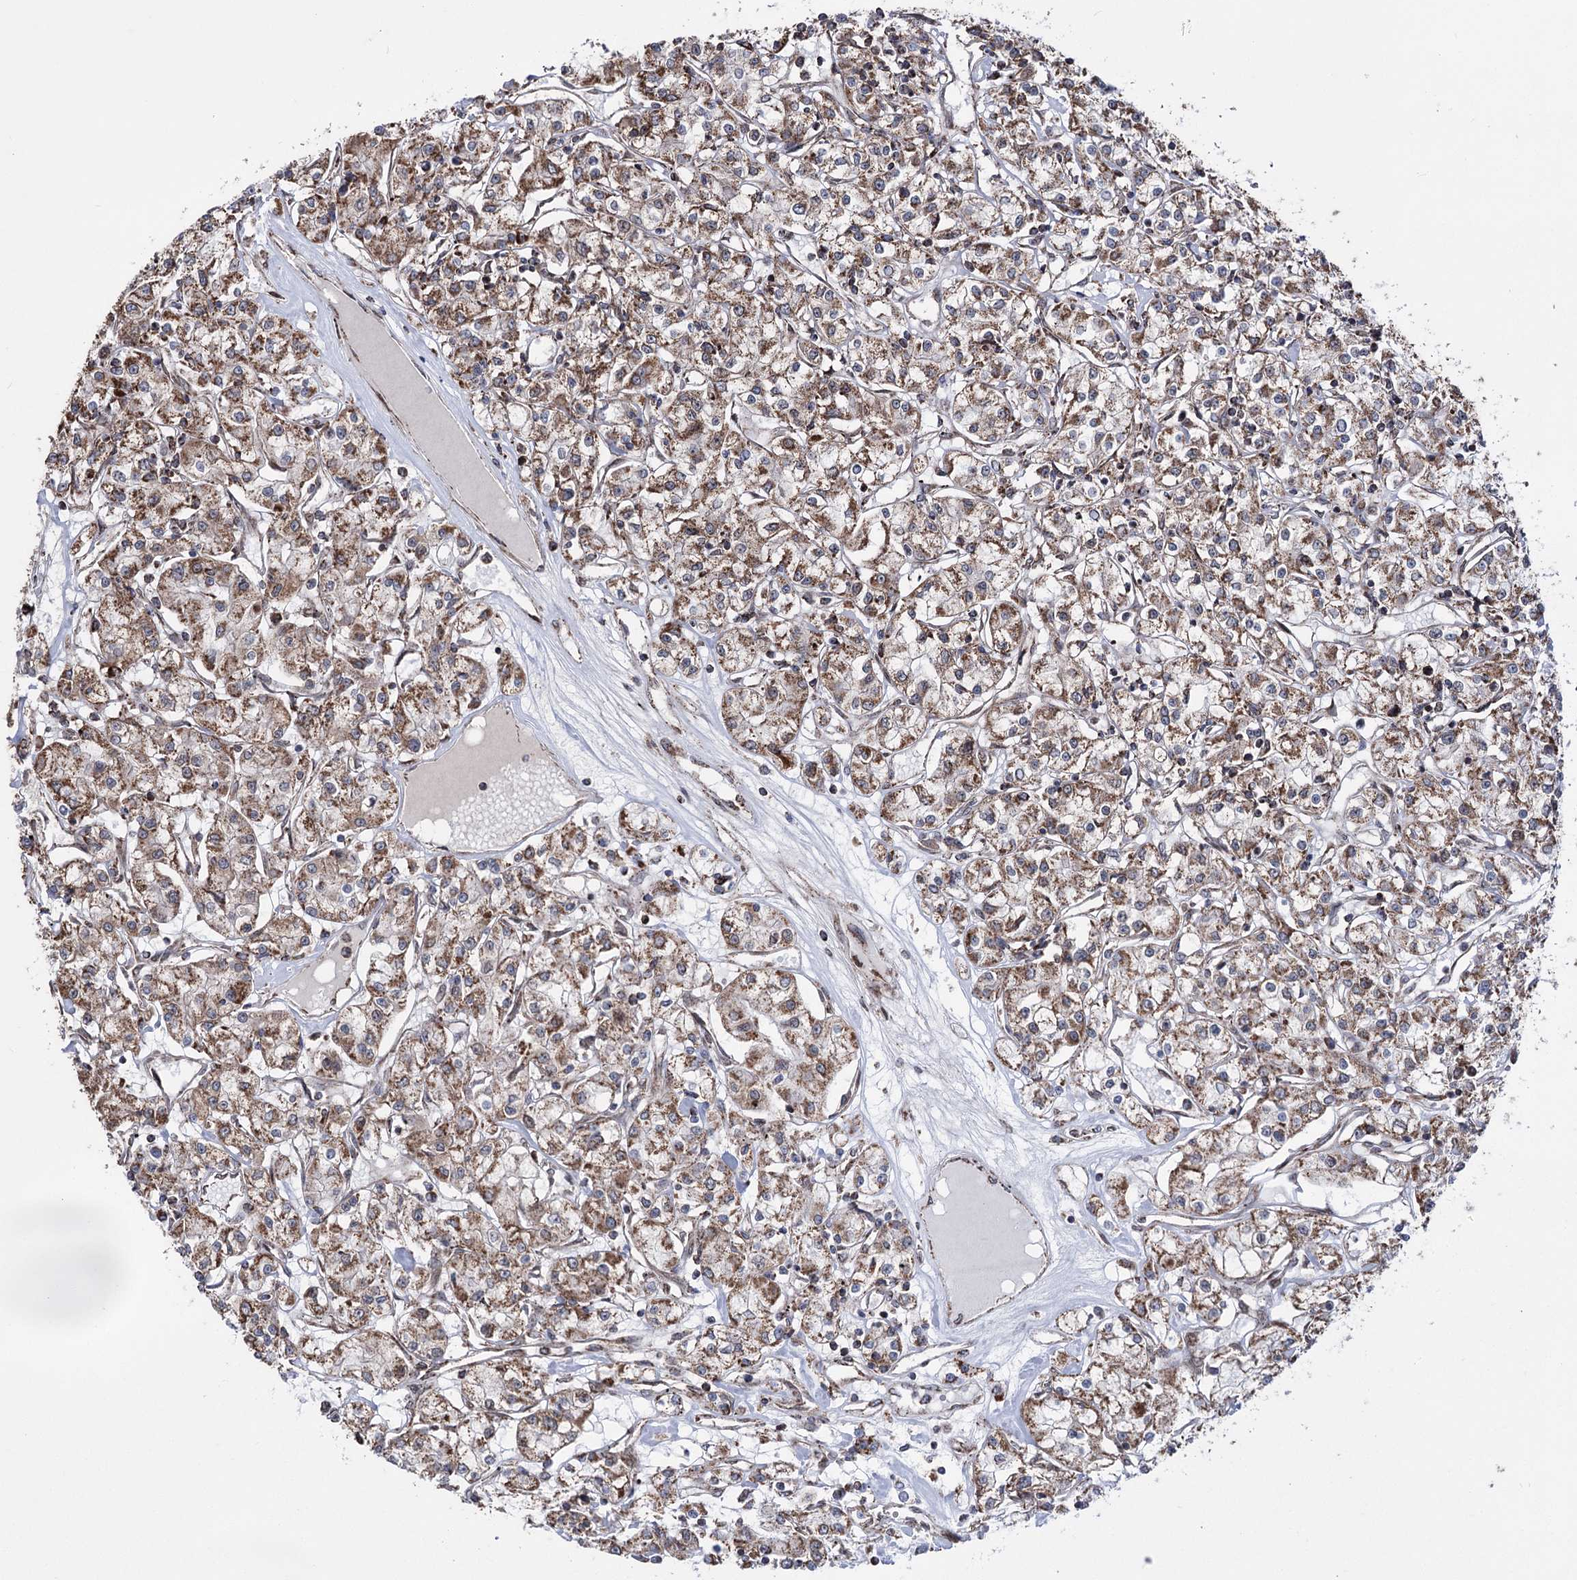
{"staining": {"intensity": "moderate", "quantity": ">75%", "location": "cytoplasmic/membranous"}, "tissue": "renal cancer", "cell_type": "Tumor cells", "image_type": "cancer", "snomed": [{"axis": "morphology", "description": "Adenocarcinoma, NOS"}, {"axis": "topography", "description": "Kidney"}], "caption": "Approximately >75% of tumor cells in human adenocarcinoma (renal) demonstrate moderate cytoplasmic/membranous protein staining as visualized by brown immunohistochemical staining.", "gene": "CREB3L4", "patient": {"sex": "female", "age": 59}}